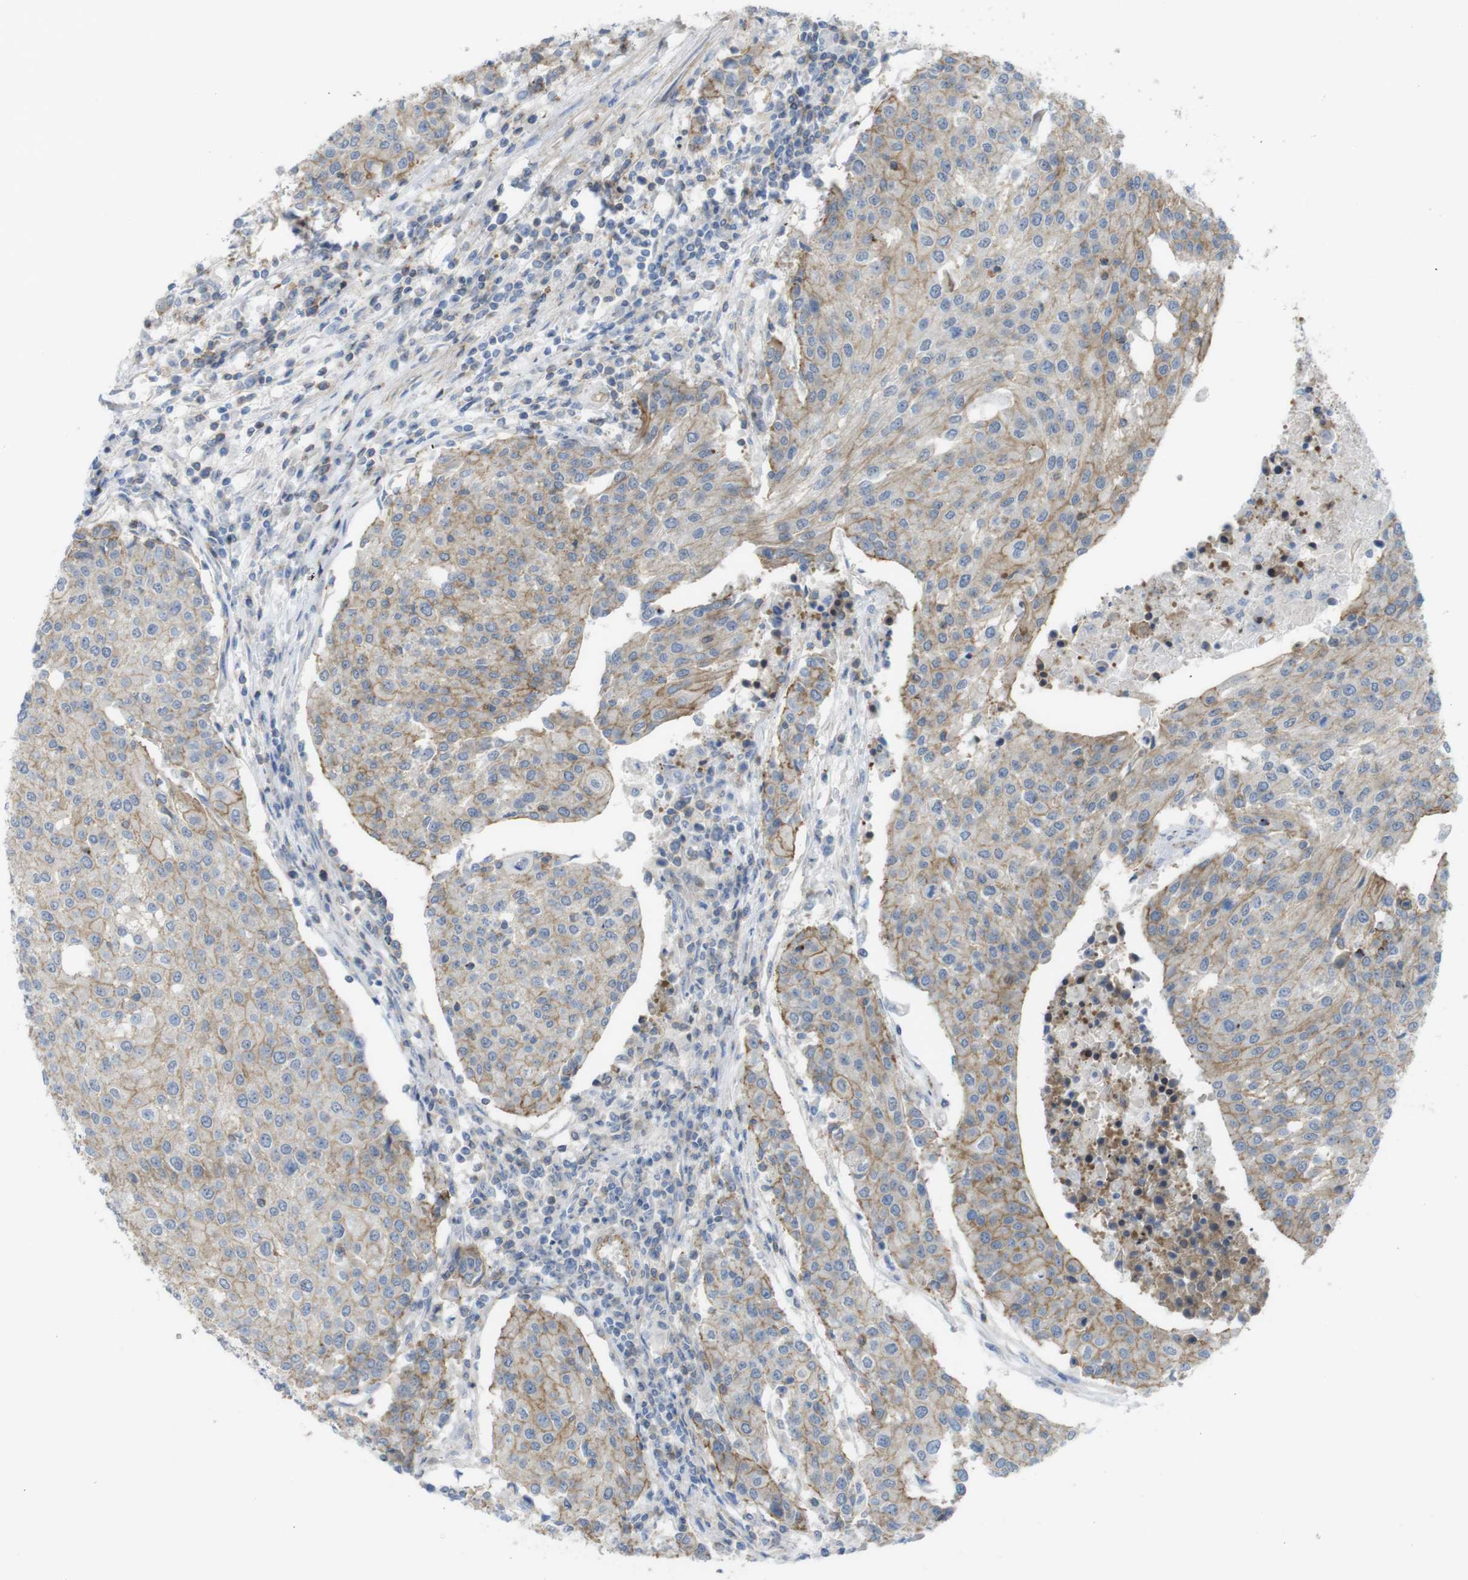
{"staining": {"intensity": "moderate", "quantity": "25%-75%", "location": "cytoplasmic/membranous"}, "tissue": "urothelial cancer", "cell_type": "Tumor cells", "image_type": "cancer", "snomed": [{"axis": "morphology", "description": "Urothelial carcinoma, High grade"}, {"axis": "topography", "description": "Urinary bladder"}], "caption": "Urothelial carcinoma (high-grade) stained with DAB (3,3'-diaminobenzidine) immunohistochemistry displays medium levels of moderate cytoplasmic/membranous staining in approximately 25%-75% of tumor cells. (DAB (3,3'-diaminobenzidine) = brown stain, brightfield microscopy at high magnification).", "gene": "PREX2", "patient": {"sex": "female", "age": 85}}